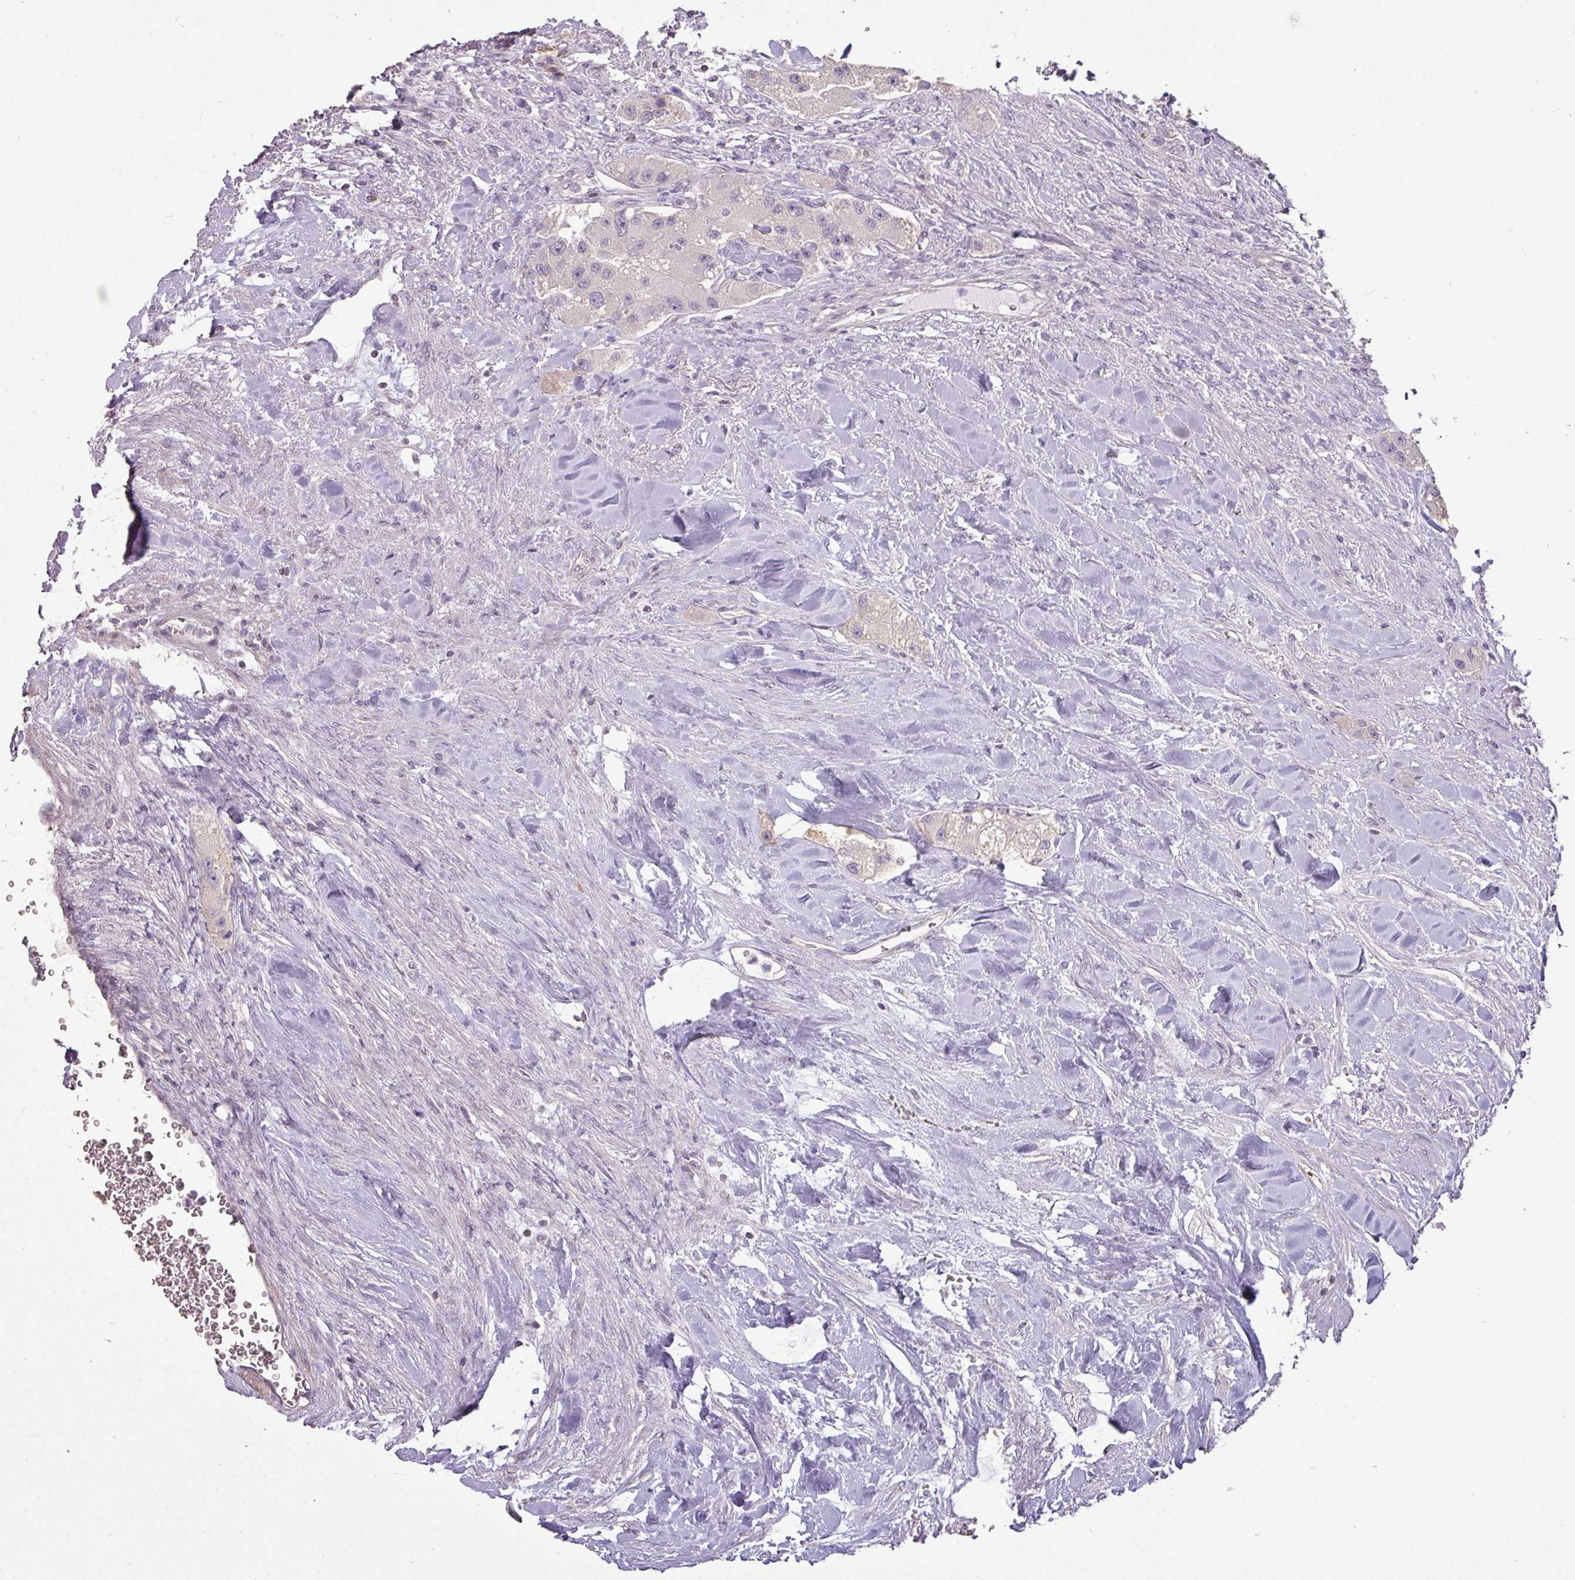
{"staining": {"intensity": "negative", "quantity": "none", "location": "none"}, "tissue": "carcinoid", "cell_type": "Tumor cells", "image_type": "cancer", "snomed": [{"axis": "morphology", "description": "Carcinoid, malignant, NOS"}, {"axis": "topography", "description": "Pancreas"}], "caption": "Immunohistochemistry micrograph of malignant carcinoid stained for a protein (brown), which displays no expression in tumor cells. (Stains: DAB (3,3'-diaminobenzidine) immunohistochemistry (IHC) with hematoxylin counter stain, Microscopy: brightfield microscopy at high magnification).", "gene": "LY9", "patient": {"sex": "male", "age": 41}}